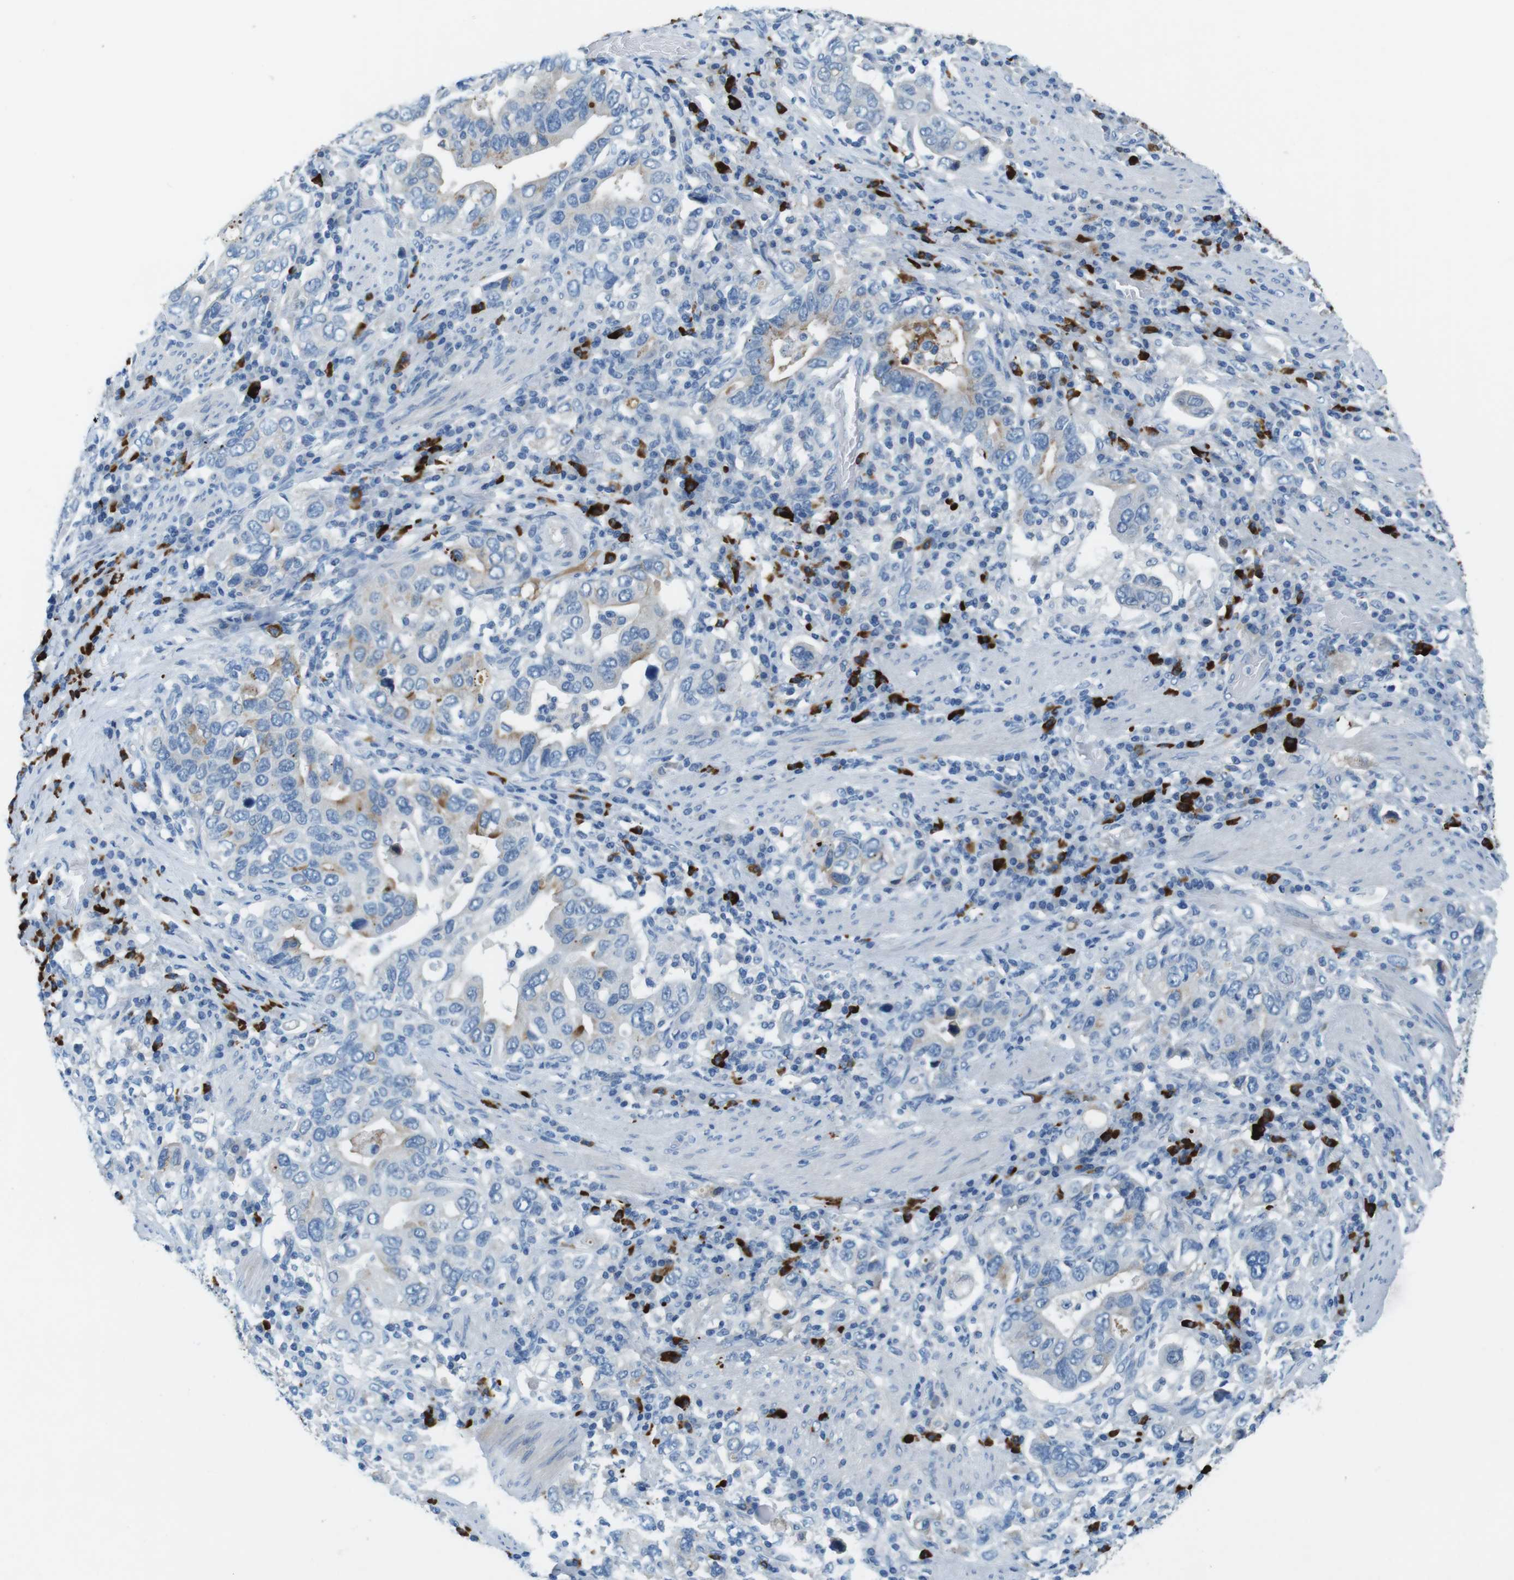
{"staining": {"intensity": "weak", "quantity": "<25%", "location": "cytoplasmic/membranous"}, "tissue": "stomach cancer", "cell_type": "Tumor cells", "image_type": "cancer", "snomed": [{"axis": "morphology", "description": "Adenocarcinoma, NOS"}, {"axis": "topography", "description": "Stomach, upper"}], "caption": "Immunohistochemical staining of human stomach cancer (adenocarcinoma) shows no significant staining in tumor cells. (DAB immunohistochemistry (IHC) with hematoxylin counter stain).", "gene": "SLC35A3", "patient": {"sex": "male", "age": 62}}